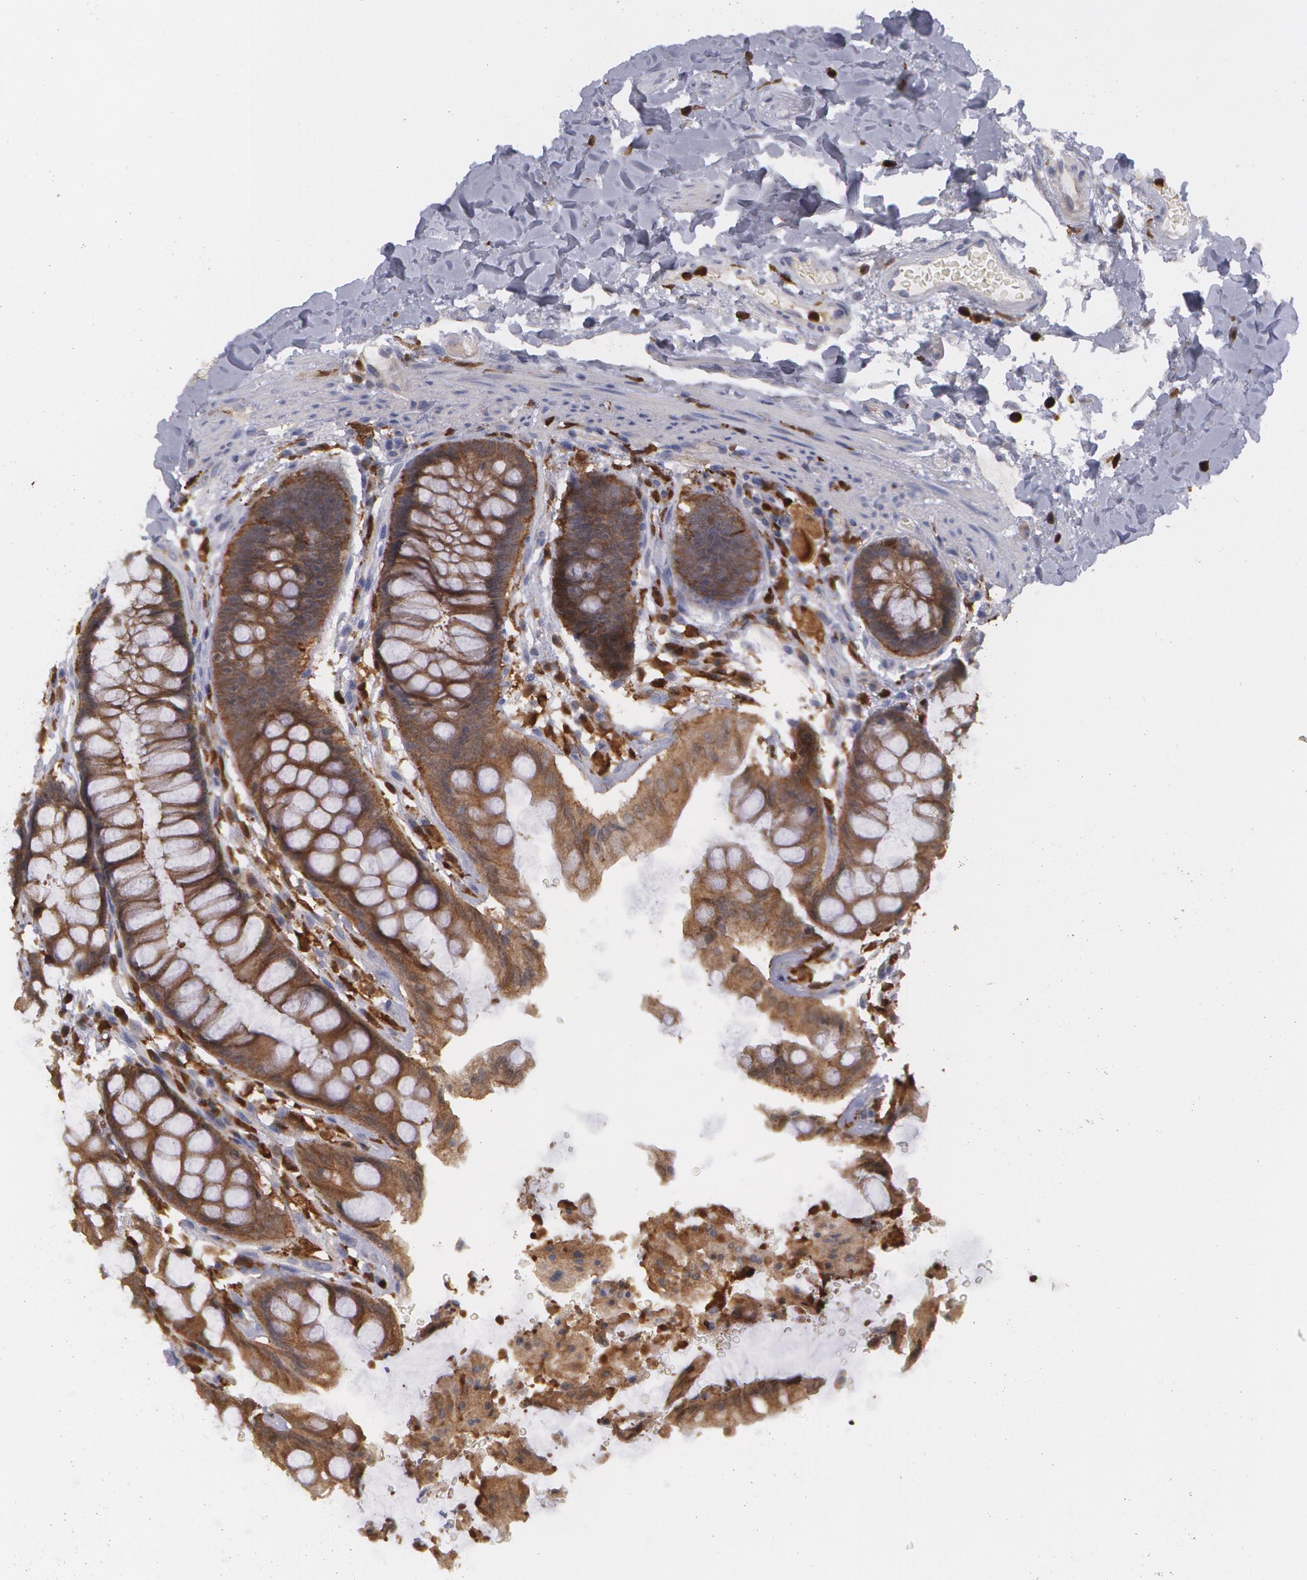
{"staining": {"intensity": "moderate", "quantity": ">75%", "location": "cytoplasmic/membranous"}, "tissue": "rectum", "cell_type": "Glandular cells", "image_type": "normal", "snomed": [{"axis": "morphology", "description": "Normal tissue, NOS"}, {"axis": "topography", "description": "Rectum"}], "caption": "Glandular cells demonstrate moderate cytoplasmic/membranous positivity in about >75% of cells in normal rectum.", "gene": "SYK", "patient": {"sex": "female", "age": 46}}